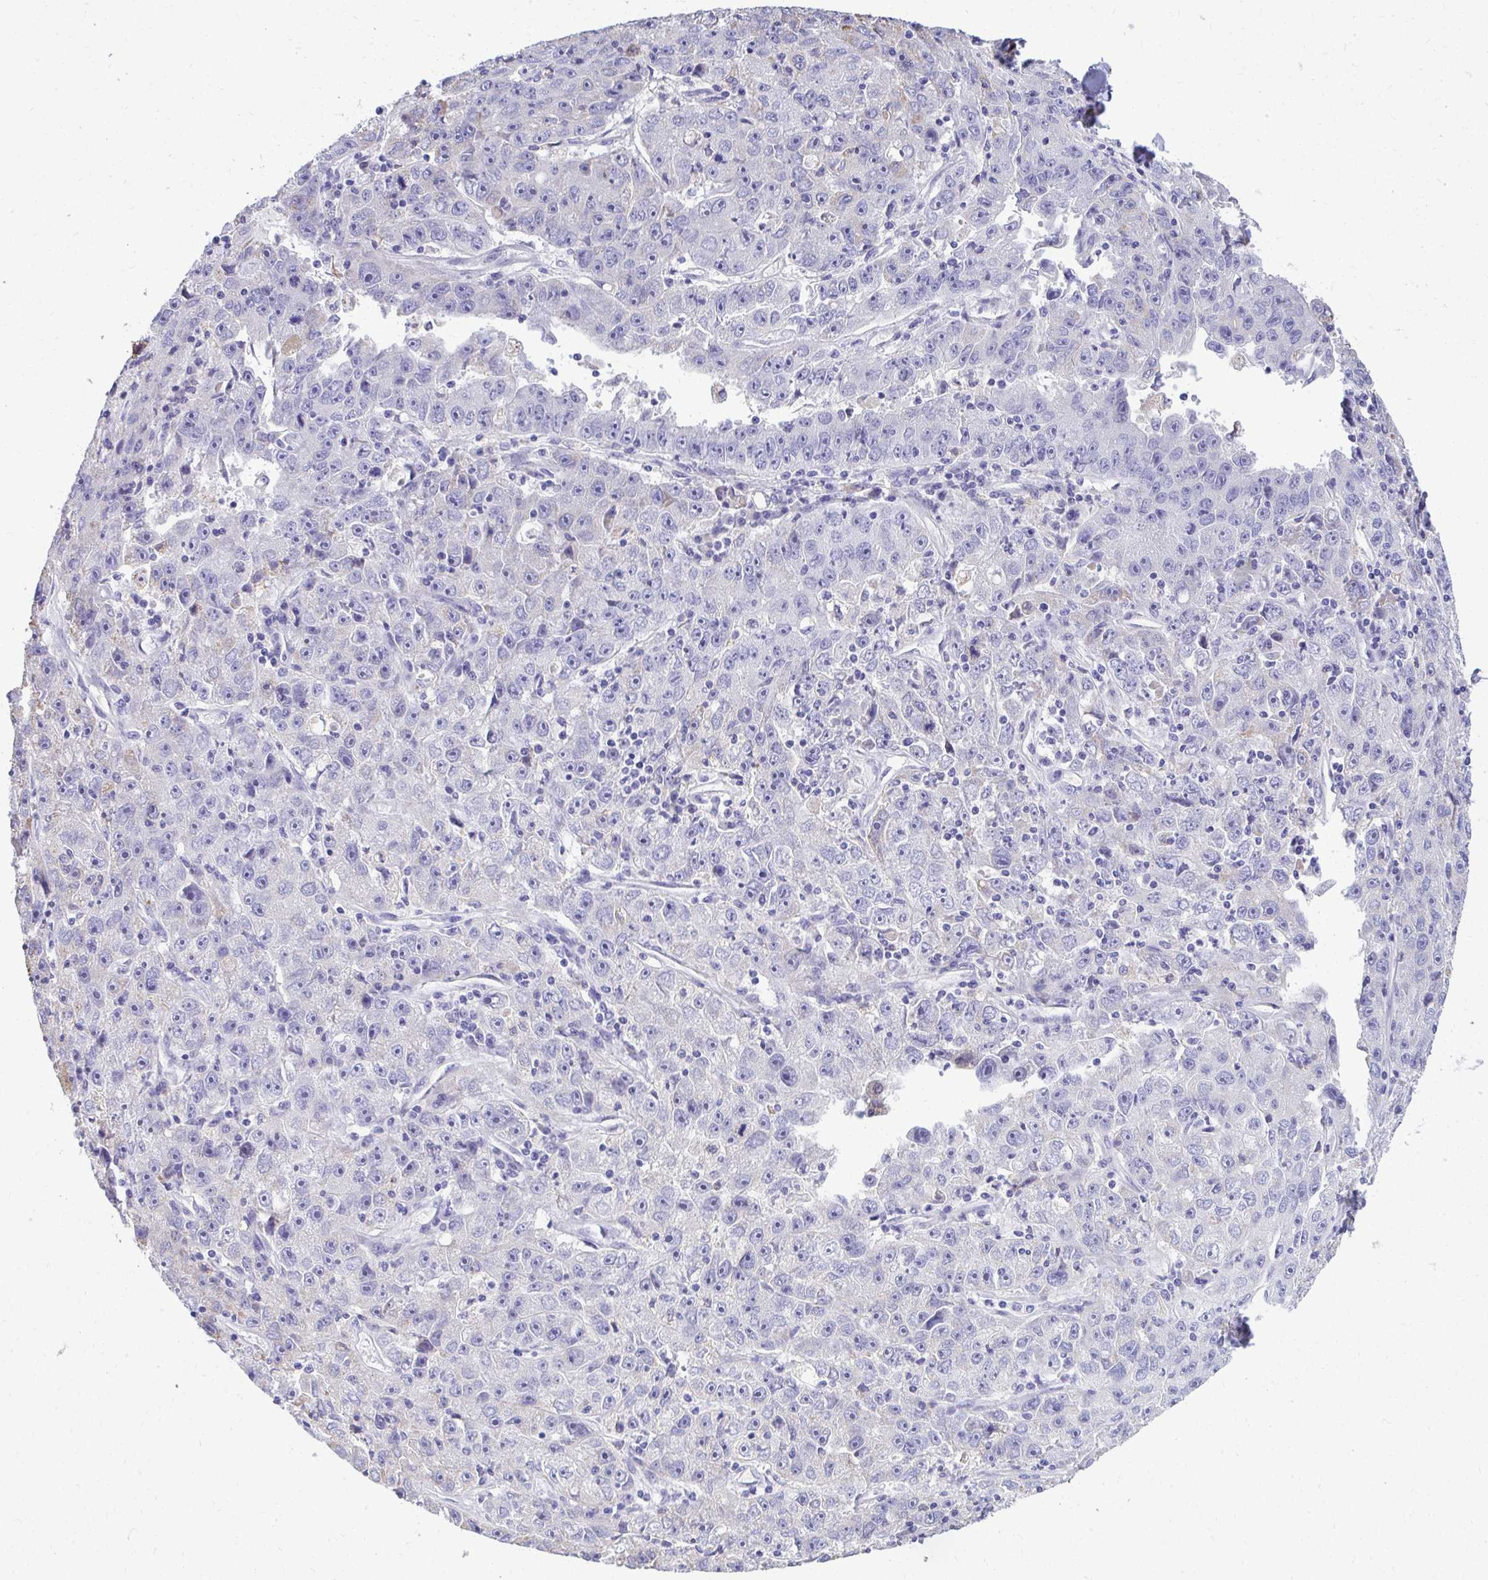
{"staining": {"intensity": "negative", "quantity": "none", "location": "none"}, "tissue": "lung cancer", "cell_type": "Tumor cells", "image_type": "cancer", "snomed": [{"axis": "morphology", "description": "Normal morphology"}, {"axis": "morphology", "description": "Adenocarcinoma, NOS"}, {"axis": "topography", "description": "Lymph node"}, {"axis": "topography", "description": "Lung"}], "caption": "Immunohistochemical staining of human lung cancer (adenocarcinoma) demonstrates no significant positivity in tumor cells.", "gene": "AIG1", "patient": {"sex": "female", "age": 57}}